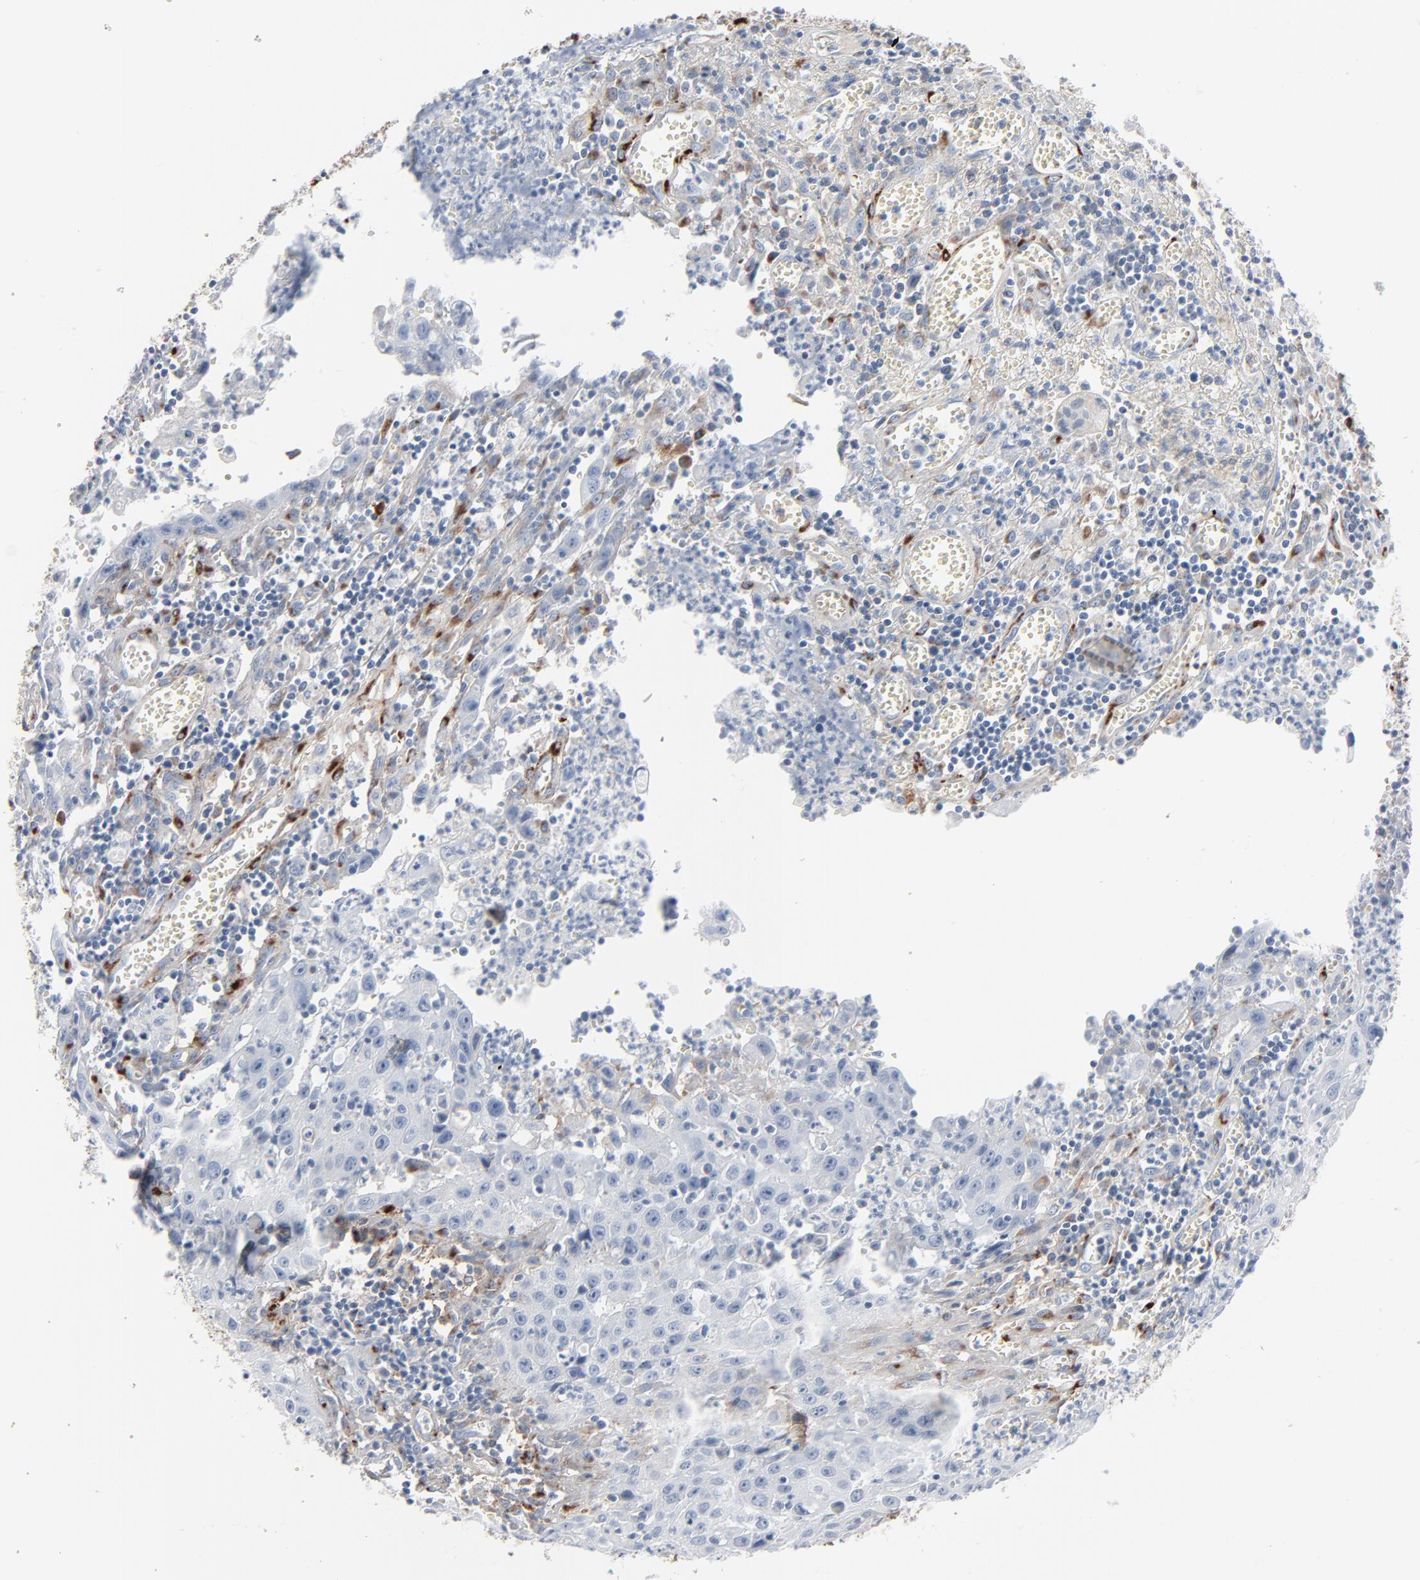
{"staining": {"intensity": "negative", "quantity": "none", "location": "none"}, "tissue": "urothelial cancer", "cell_type": "Tumor cells", "image_type": "cancer", "snomed": [{"axis": "morphology", "description": "Urothelial carcinoma, High grade"}, {"axis": "topography", "description": "Urinary bladder"}], "caption": "This micrograph is of urothelial cancer stained with IHC to label a protein in brown with the nuclei are counter-stained blue. There is no expression in tumor cells.", "gene": "BGN", "patient": {"sex": "male", "age": 66}}